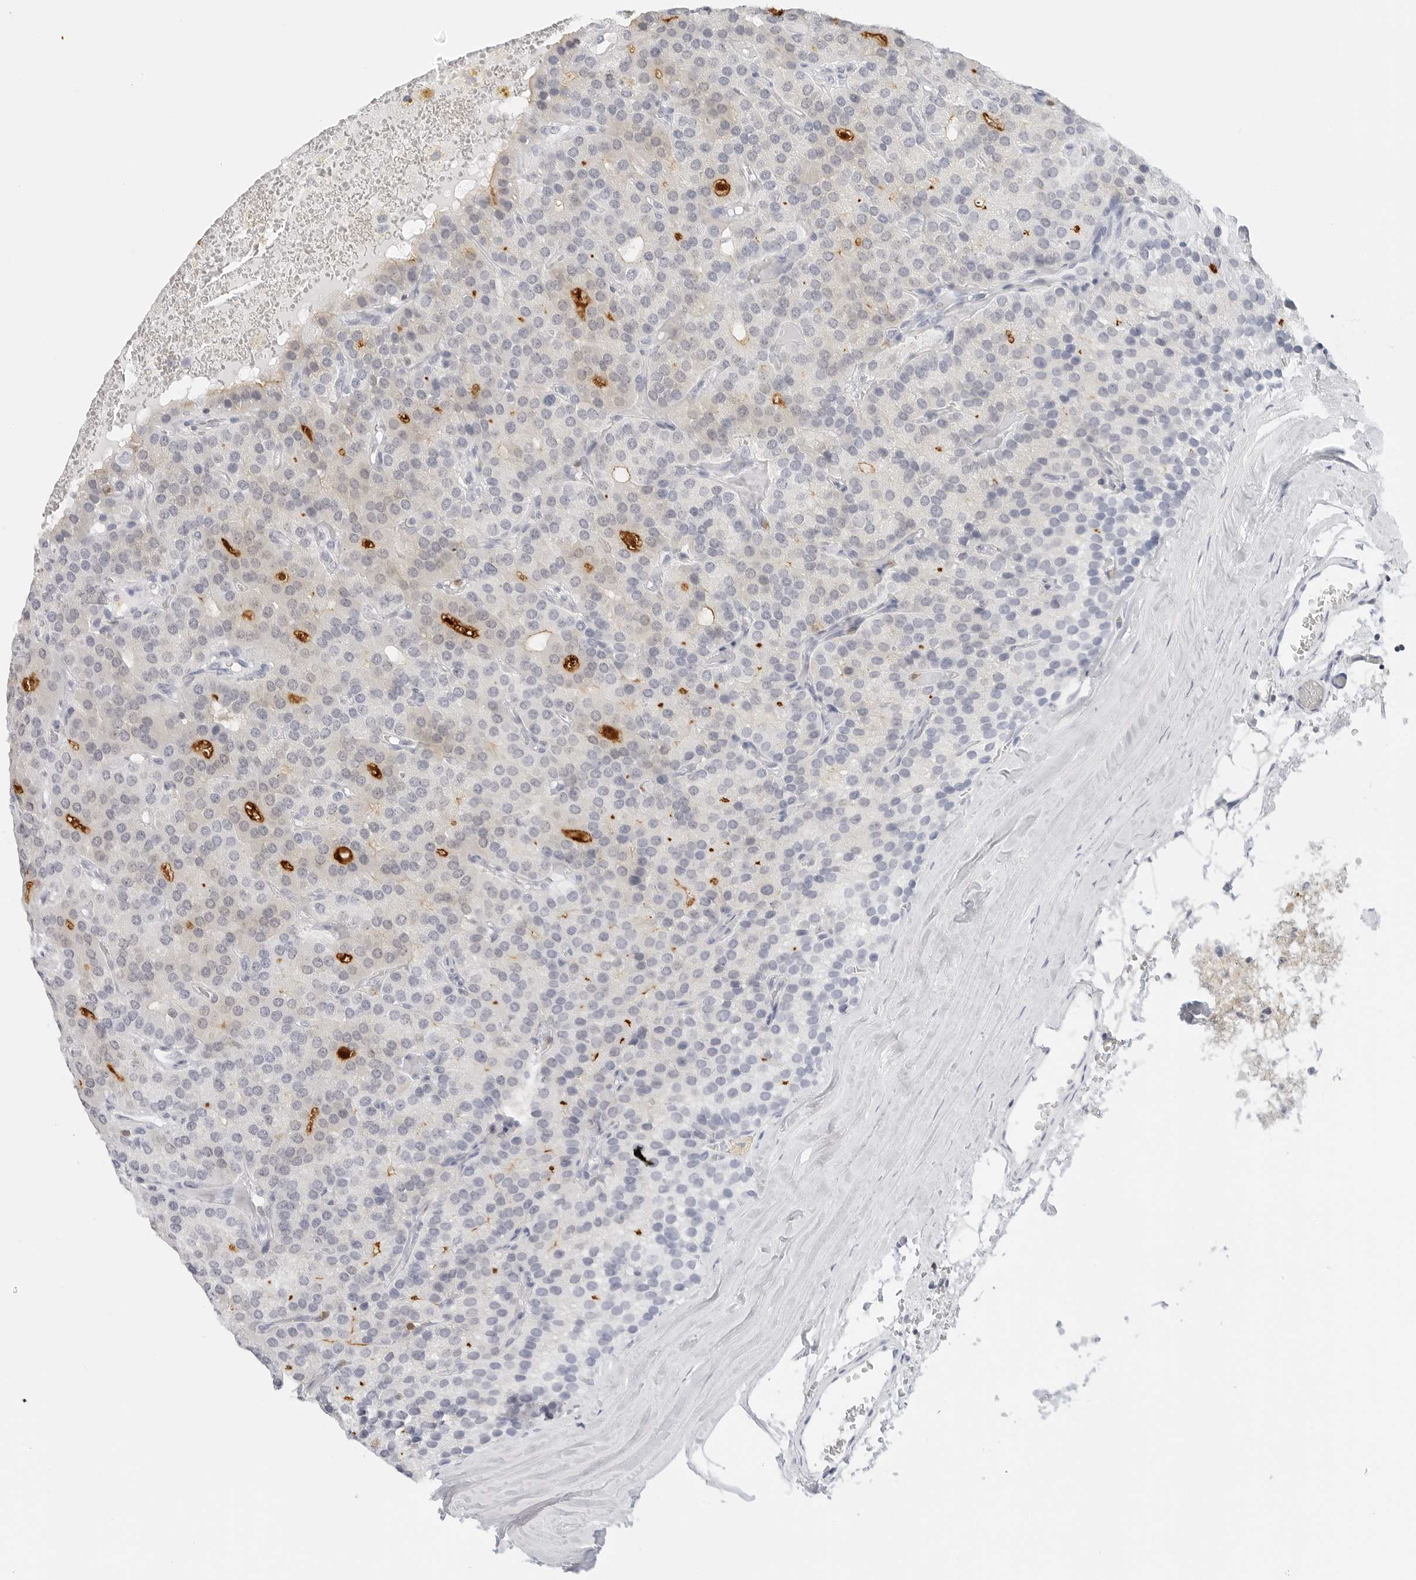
{"staining": {"intensity": "strong", "quantity": "<25%", "location": "cytoplasmic/membranous"}, "tissue": "parathyroid gland", "cell_type": "Glandular cells", "image_type": "normal", "snomed": [{"axis": "morphology", "description": "Normal tissue, NOS"}, {"axis": "morphology", "description": "Adenoma, NOS"}, {"axis": "topography", "description": "Parathyroid gland"}], "caption": "The histopathology image shows a brown stain indicating the presence of a protein in the cytoplasmic/membranous of glandular cells in parathyroid gland. Using DAB (3,3'-diaminobenzidine) (brown) and hematoxylin (blue) stains, captured at high magnification using brightfield microscopy.", "gene": "SLC9A3R1", "patient": {"sex": "female", "age": 86}}